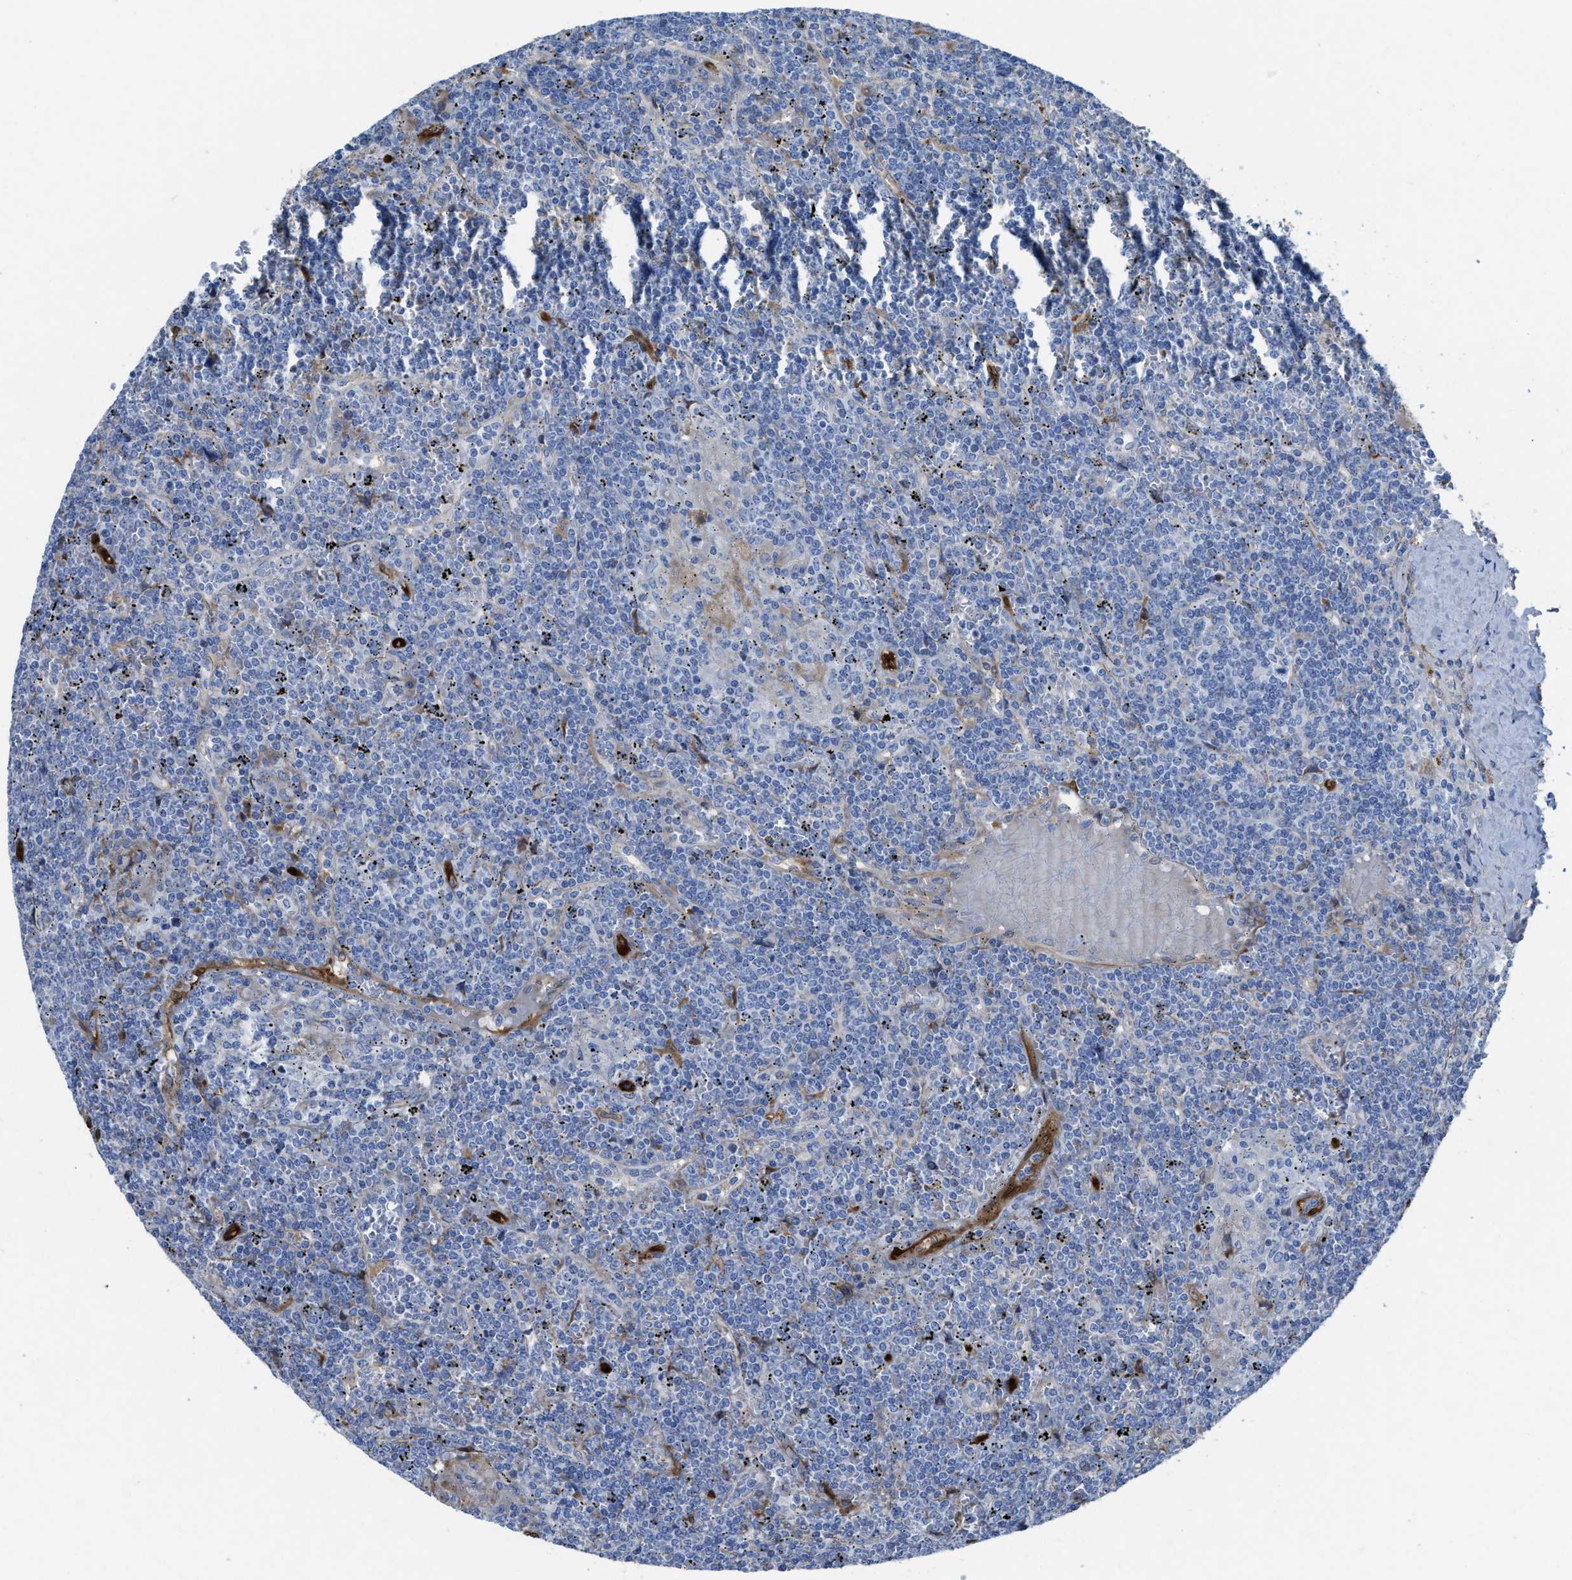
{"staining": {"intensity": "negative", "quantity": "none", "location": "none"}, "tissue": "lymphoma", "cell_type": "Tumor cells", "image_type": "cancer", "snomed": [{"axis": "morphology", "description": "Malignant lymphoma, non-Hodgkin's type, Low grade"}, {"axis": "topography", "description": "Spleen"}], "caption": "Immunohistochemistry (IHC) of lymphoma reveals no staining in tumor cells.", "gene": "ASS1", "patient": {"sex": "female", "age": 19}}